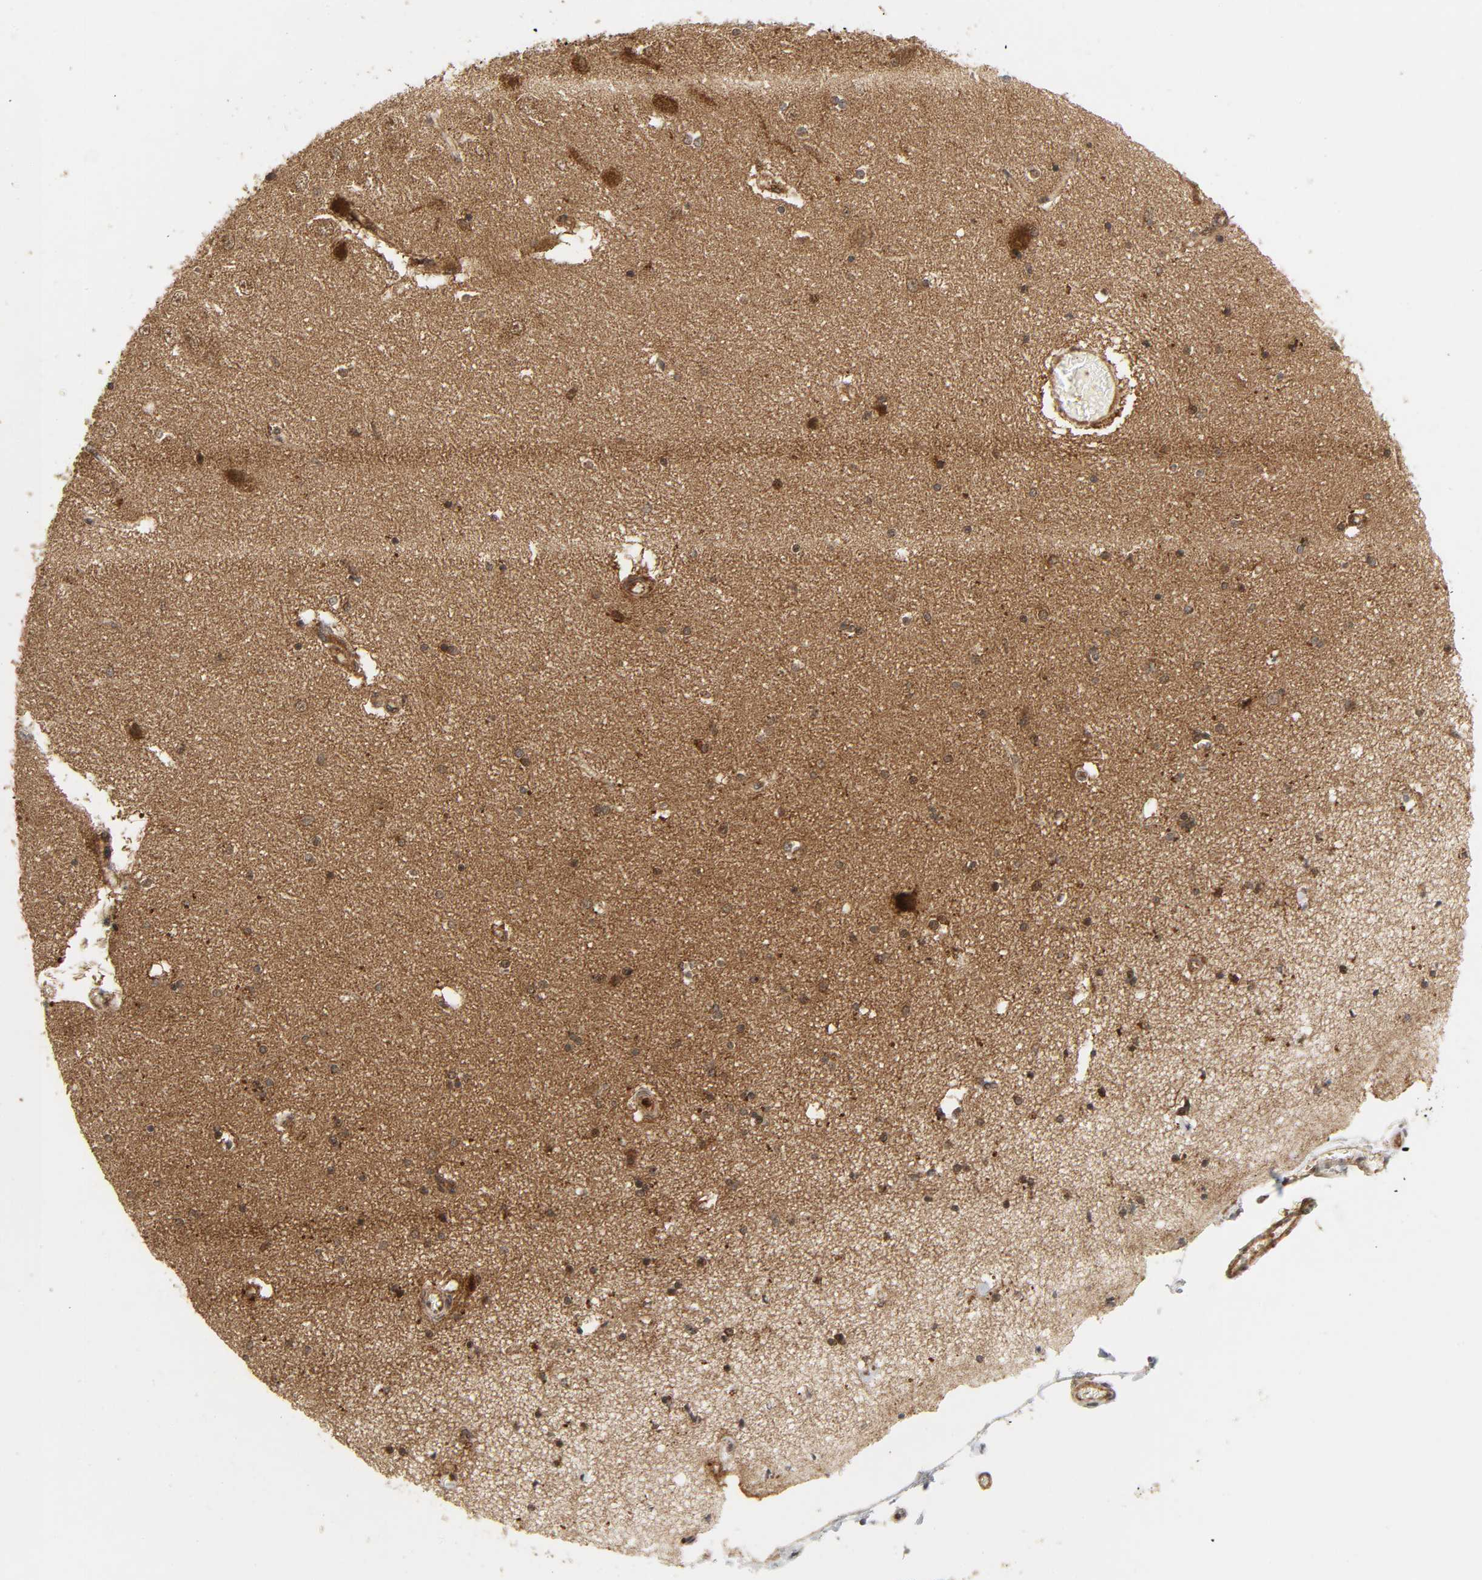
{"staining": {"intensity": "moderate", "quantity": ">75%", "location": "cytoplasmic/membranous"}, "tissue": "hippocampus", "cell_type": "Glial cells", "image_type": "normal", "snomed": [{"axis": "morphology", "description": "Normal tissue, NOS"}, {"axis": "topography", "description": "Hippocampus"}], "caption": "Immunohistochemical staining of normal hippocampus exhibits moderate cytoplasmic/membranous protein positivity in about >75% of glial cells.", "gene": "CHUK", "patient": {"sex": "female", "age": 54}}